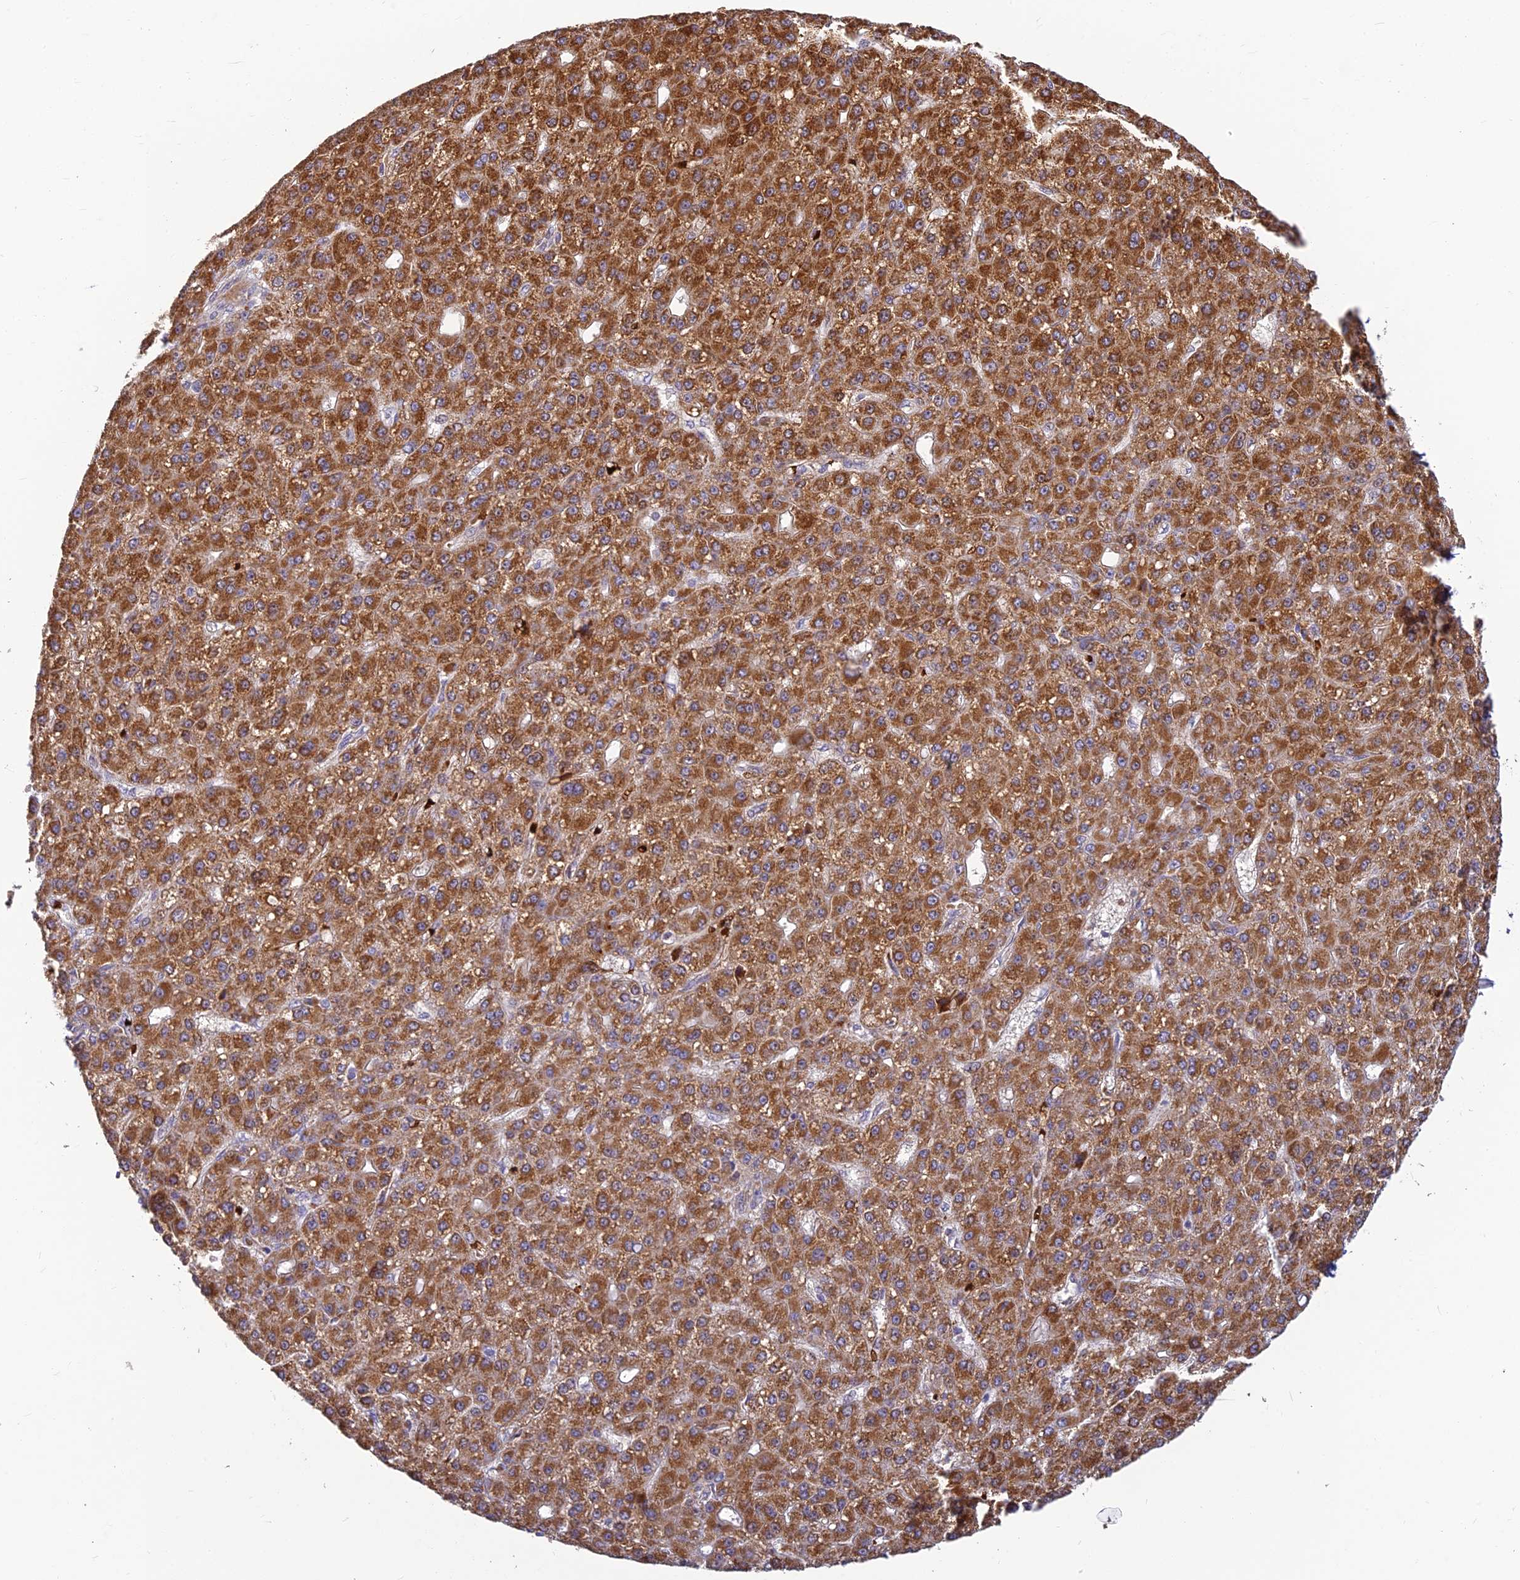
{"staining": {"intensity": "strong", "quantity": ">75%", "location": "cytoplasmic/membranous"}, "tissue": "liver cancer", "cell_type": "Tumor cells", "image_type": "cancer", "snomed": [{"axis": "morphology", "description": "Carcinoma, Hepatocellular, NOS"}, {"axis": "topography", "description": "Liver"}], "caption": "A high-resolution histopathology image shows immunohistochemistry (IHC) staining of hepatocellular carcinoma (liver), which demonstrates strong cytoplasmic/membranous positivity in about >75% of tumor cells.", "gene": "UFSP2", "patient": {"sex": "male", "age": 67}}